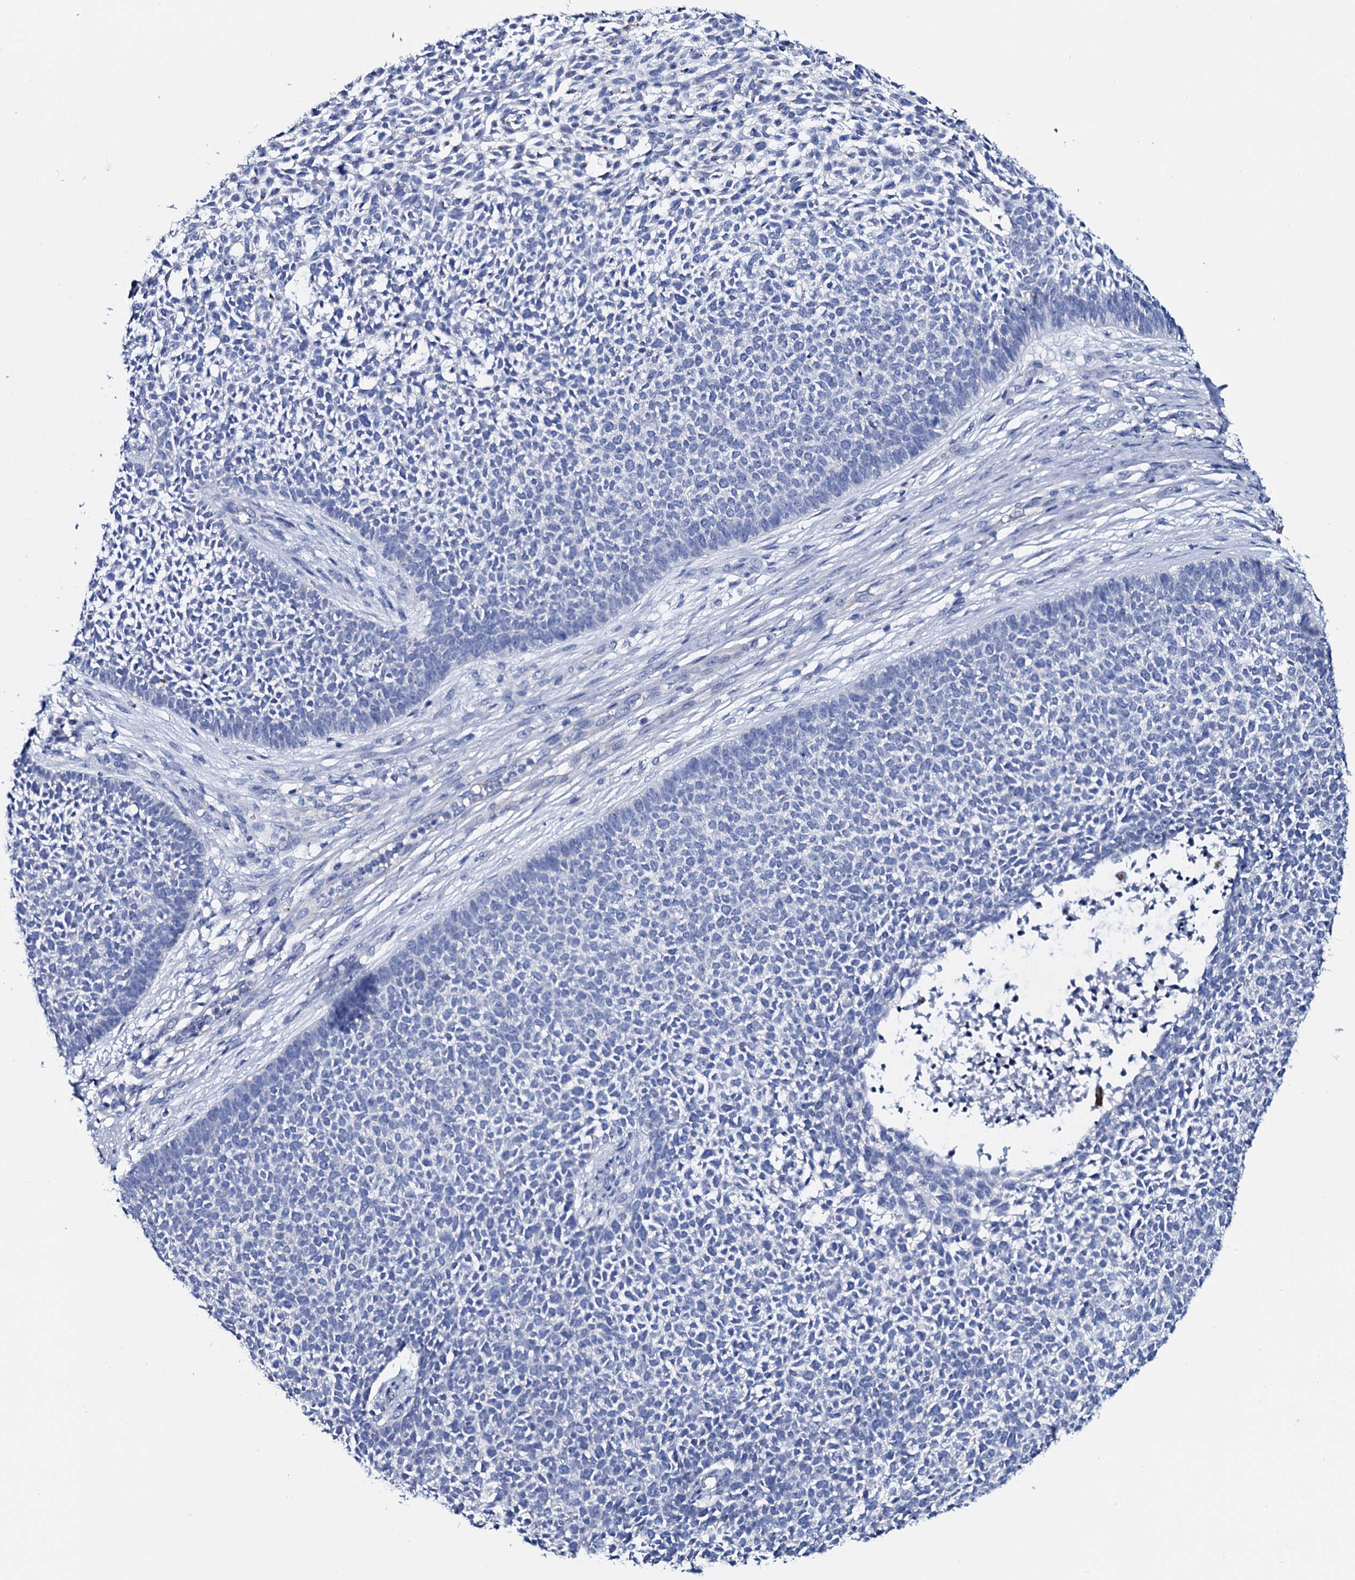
{"staining": {"intensity": "negative", "quantity": "none", "location": "none"}, "tissue": "skin cancer", "cell_type": "Tumor cells", "image_type": "cancer", "snomed": [{"axis": "morphology", "description": "Basal cell carcinoma"}, {"axis": "topography", "description": "Skin"}], "caption": "Immunohistochemical staining of human skin basal cell carcinoma displays no significant expression in tumor cells.", "gene": "GYS2", "patient": {"sex": "female", "age": 84}}